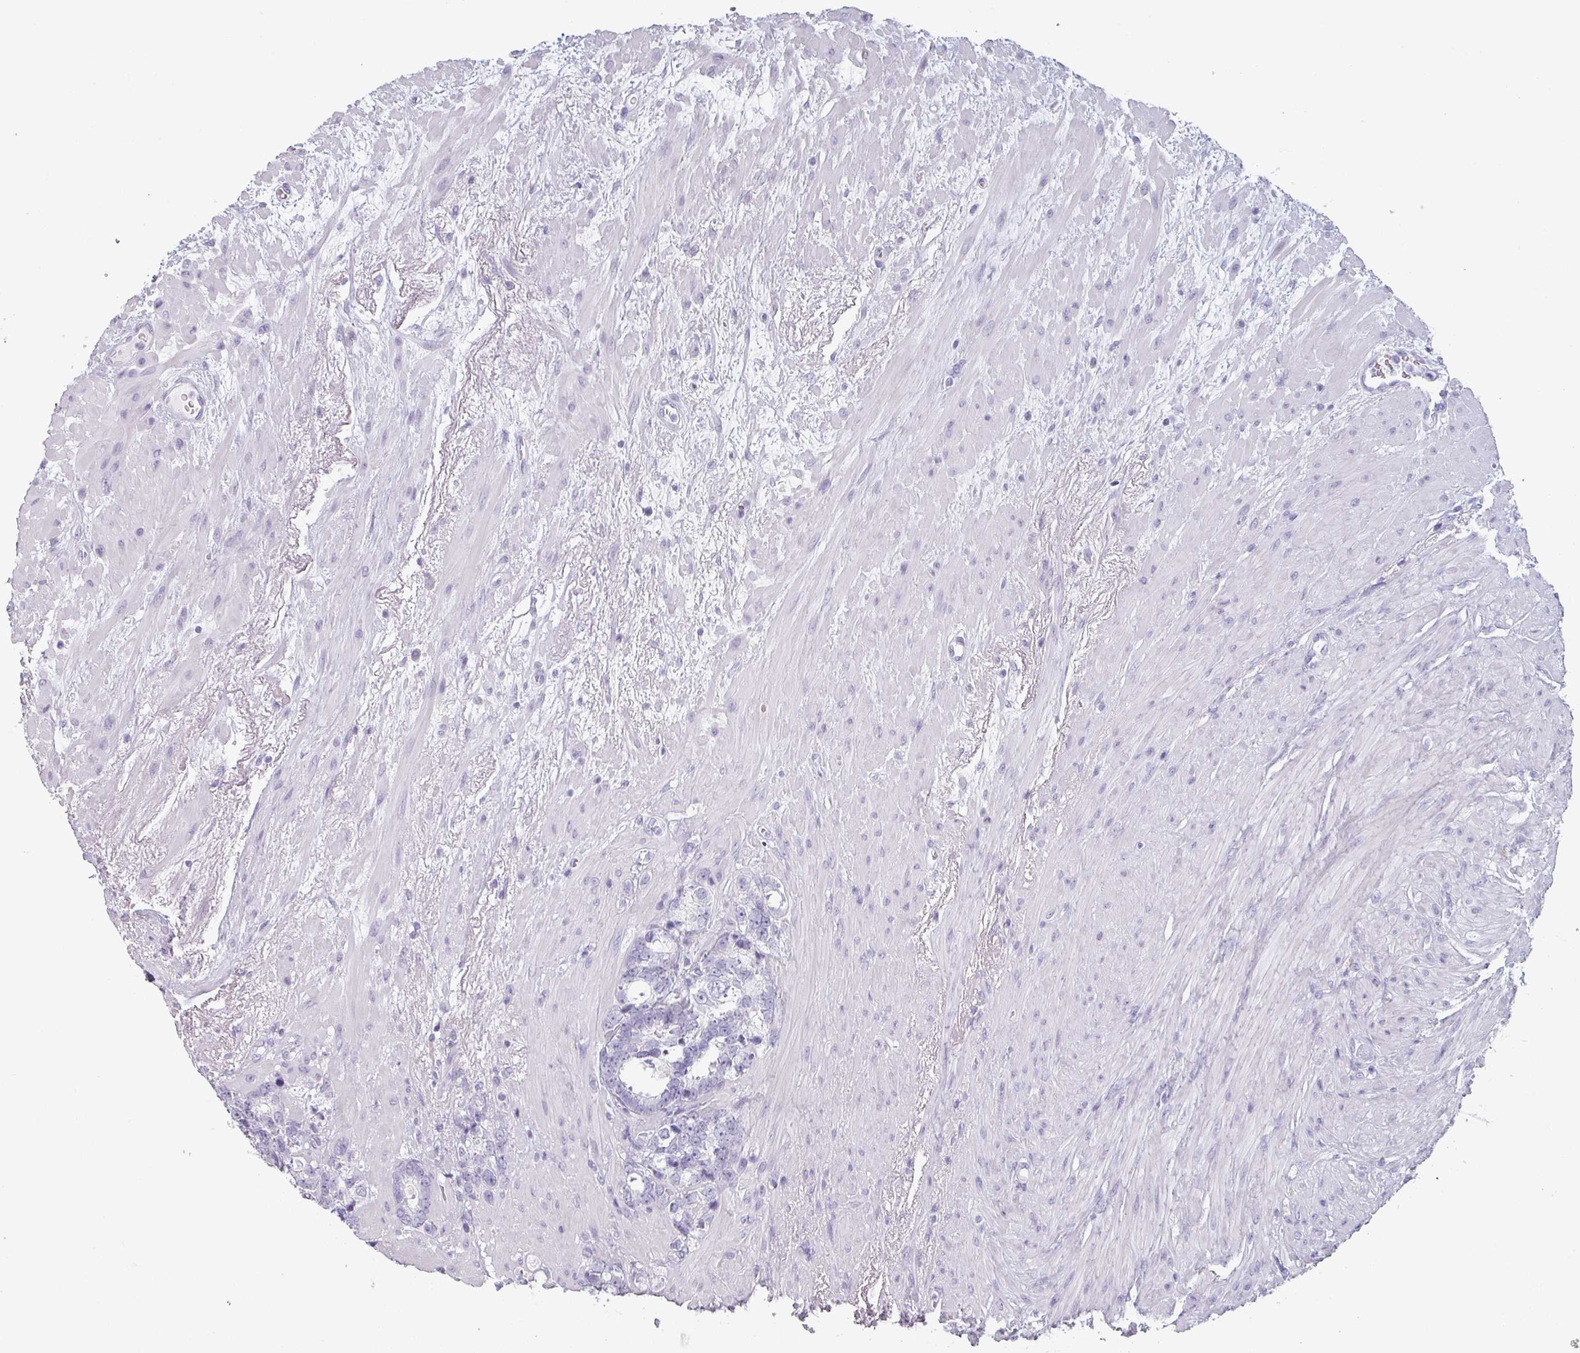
{"staining": {"intensity": "negative", "quantity": "none", "location": "none"}, "tissue": "prostate cancer", "cell_type": "Tumor cells", "image_type": "cancer", "snomed": [{"axis": "morphology", "description": "Adenocarcinoma, High grade"}, {"axis": "topography", "description": "Prostate"}], "caption": "Image shows no protein positivity in tumor cells of high-grade adenocarcinoma (prostate) tissue.", "gene": "SLC35G2", "patient": {"sex": "male", "age": 74}}